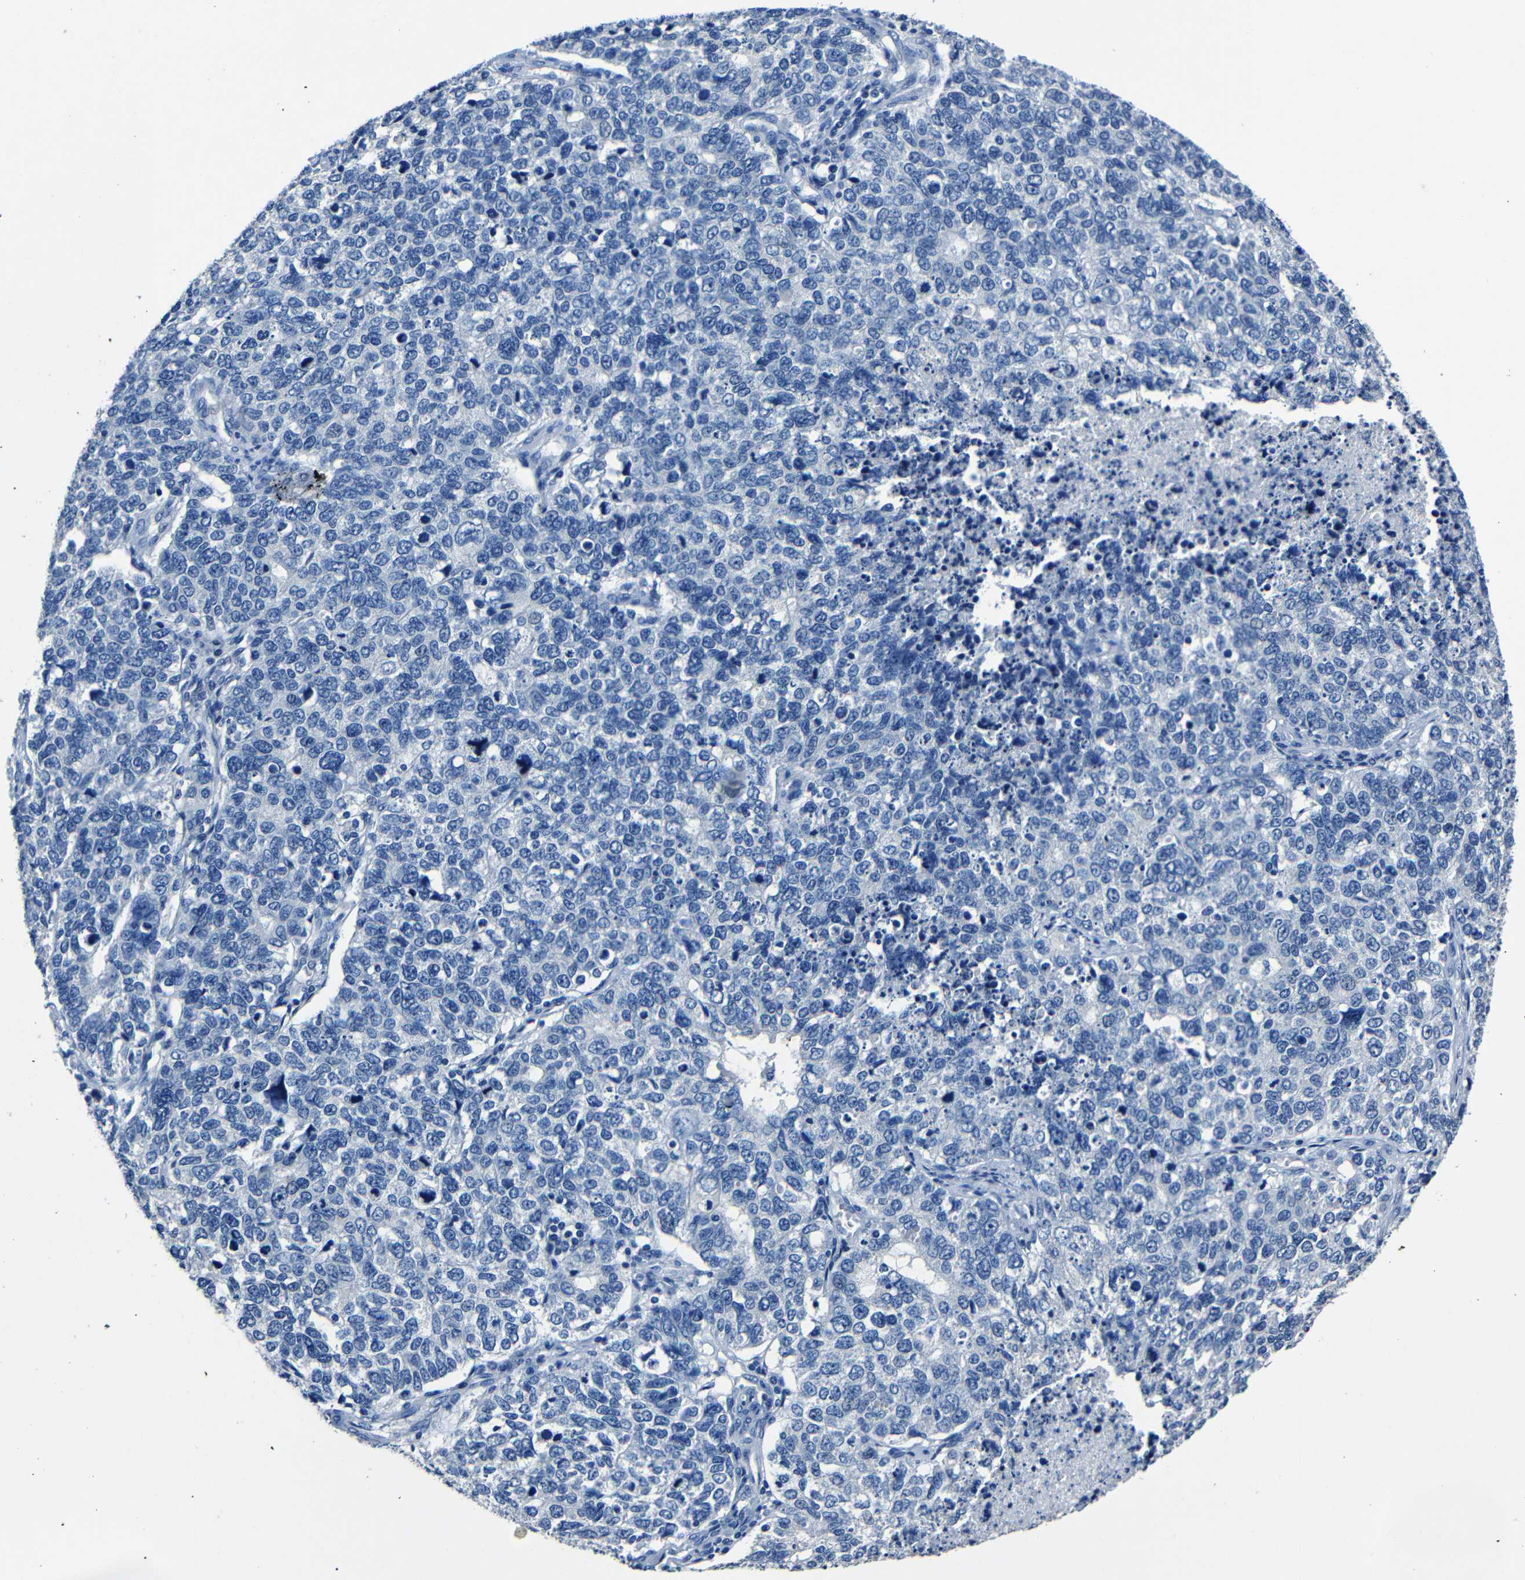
{"staining": {"intensity": "negative", "quantity": "none", "location": "none"}, "tissue": "cervical cancer", "cell_type": "Tumor cells", "image_type": "cancer", "snomed": [{"axis": "morphology", "description": "Squamous cell carcinoma, NOS"}, {"axis": "topography", "description": "Cervix"}], "caption": "Photomicrograph shows no significant protein staining in tumor cells of cervical cancer.", "gene": "NCMAP", "patient": {"sex": "female", "age": 63}}